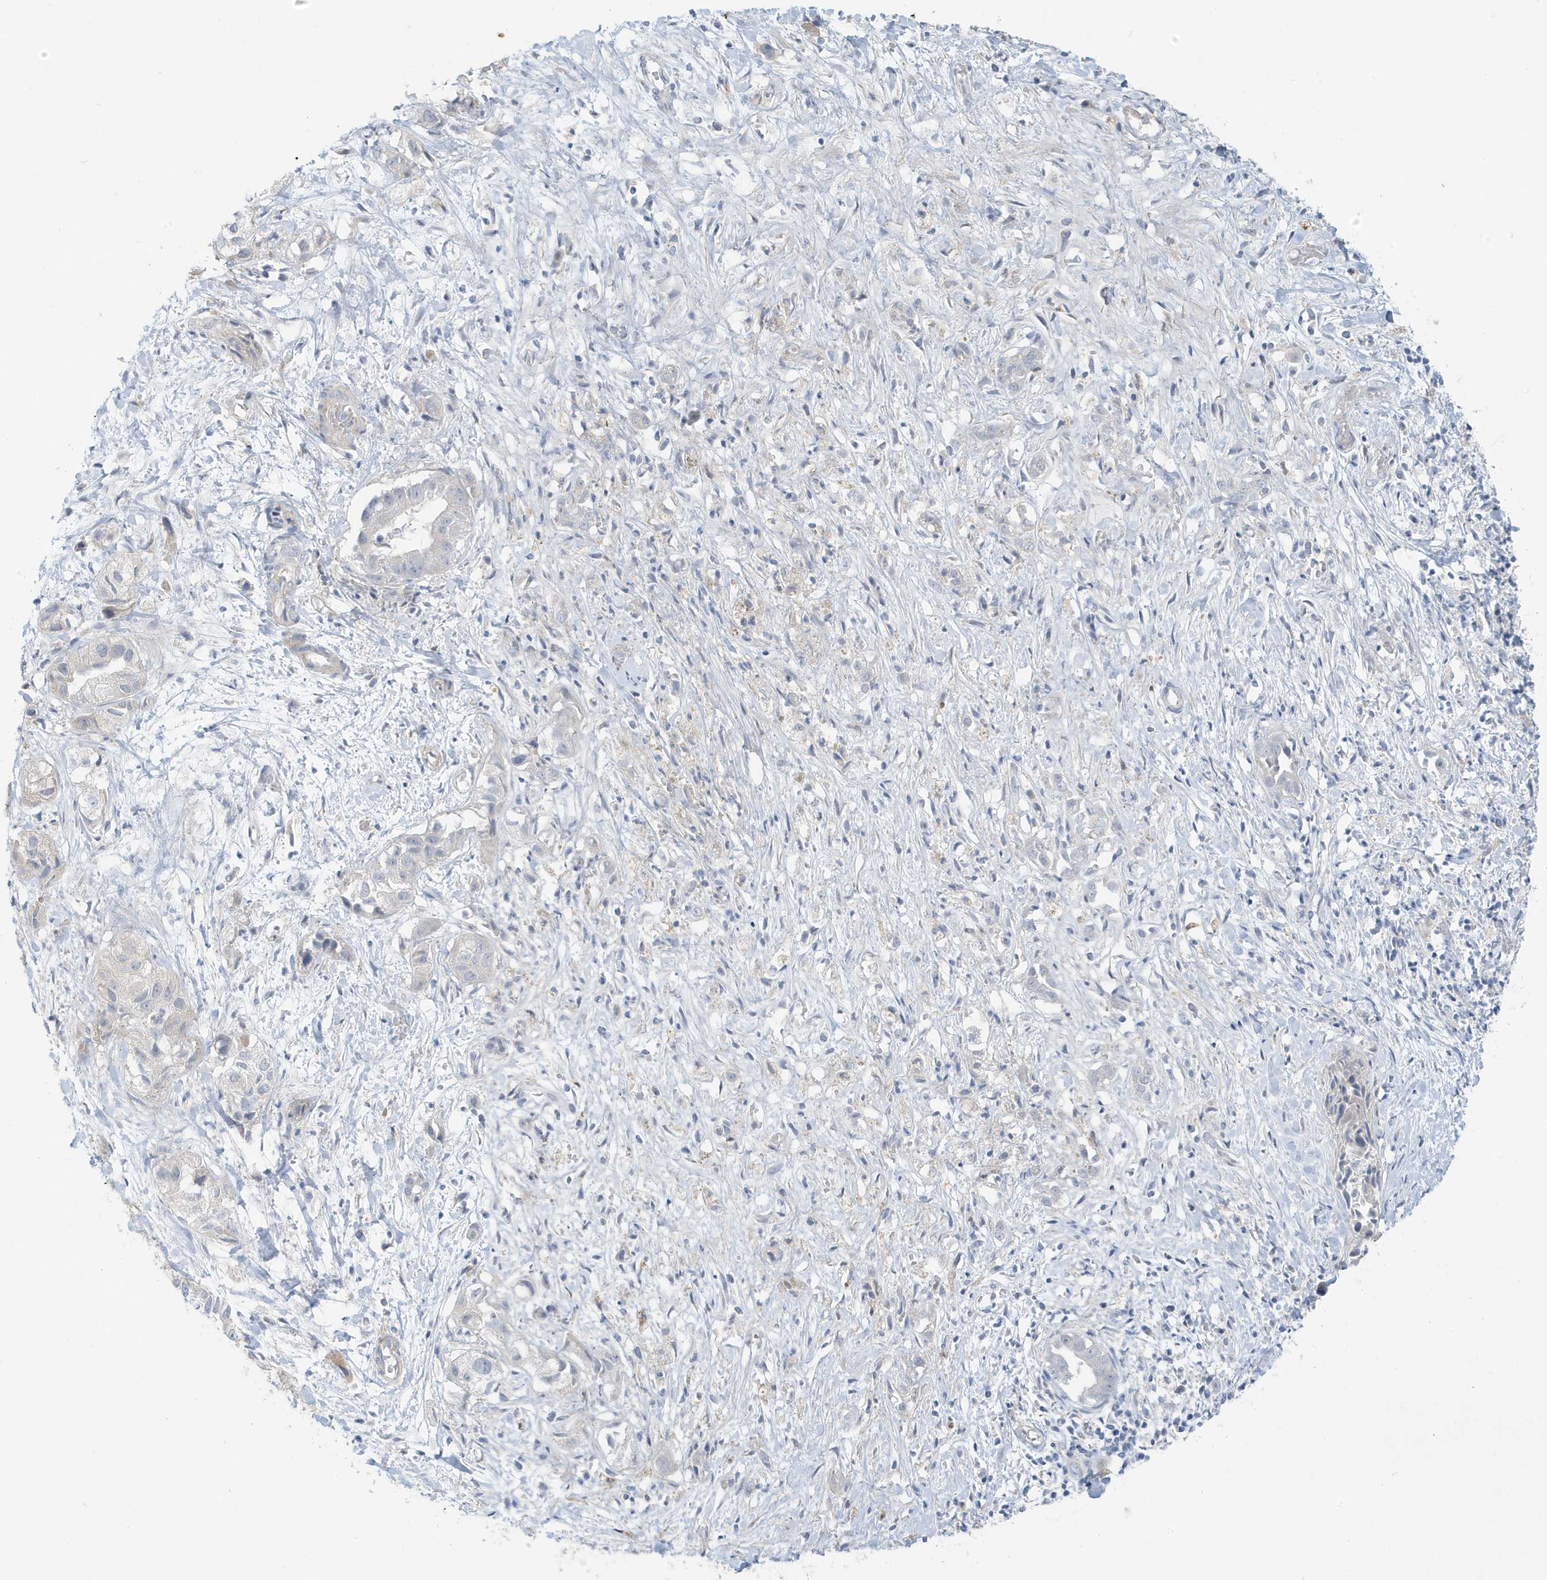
{"staining": {"intensity": "negative", "quantity": "none", "location": "none"}, "tissue": "liver cancer", "cell_type": "Tumor cells", "image_type": "cancer", "snomed": [{"axis": "morphology", "description": "Cholangiocarcinoma"}, {"axis": "topography", "description": "Liver"}], "caption": "The IHC photomicrograph has no significant positivity in tumor cells of liver cancer tissue.", "gene": "ATP13A5", "patient": {"sex": "female", "age": 52}}